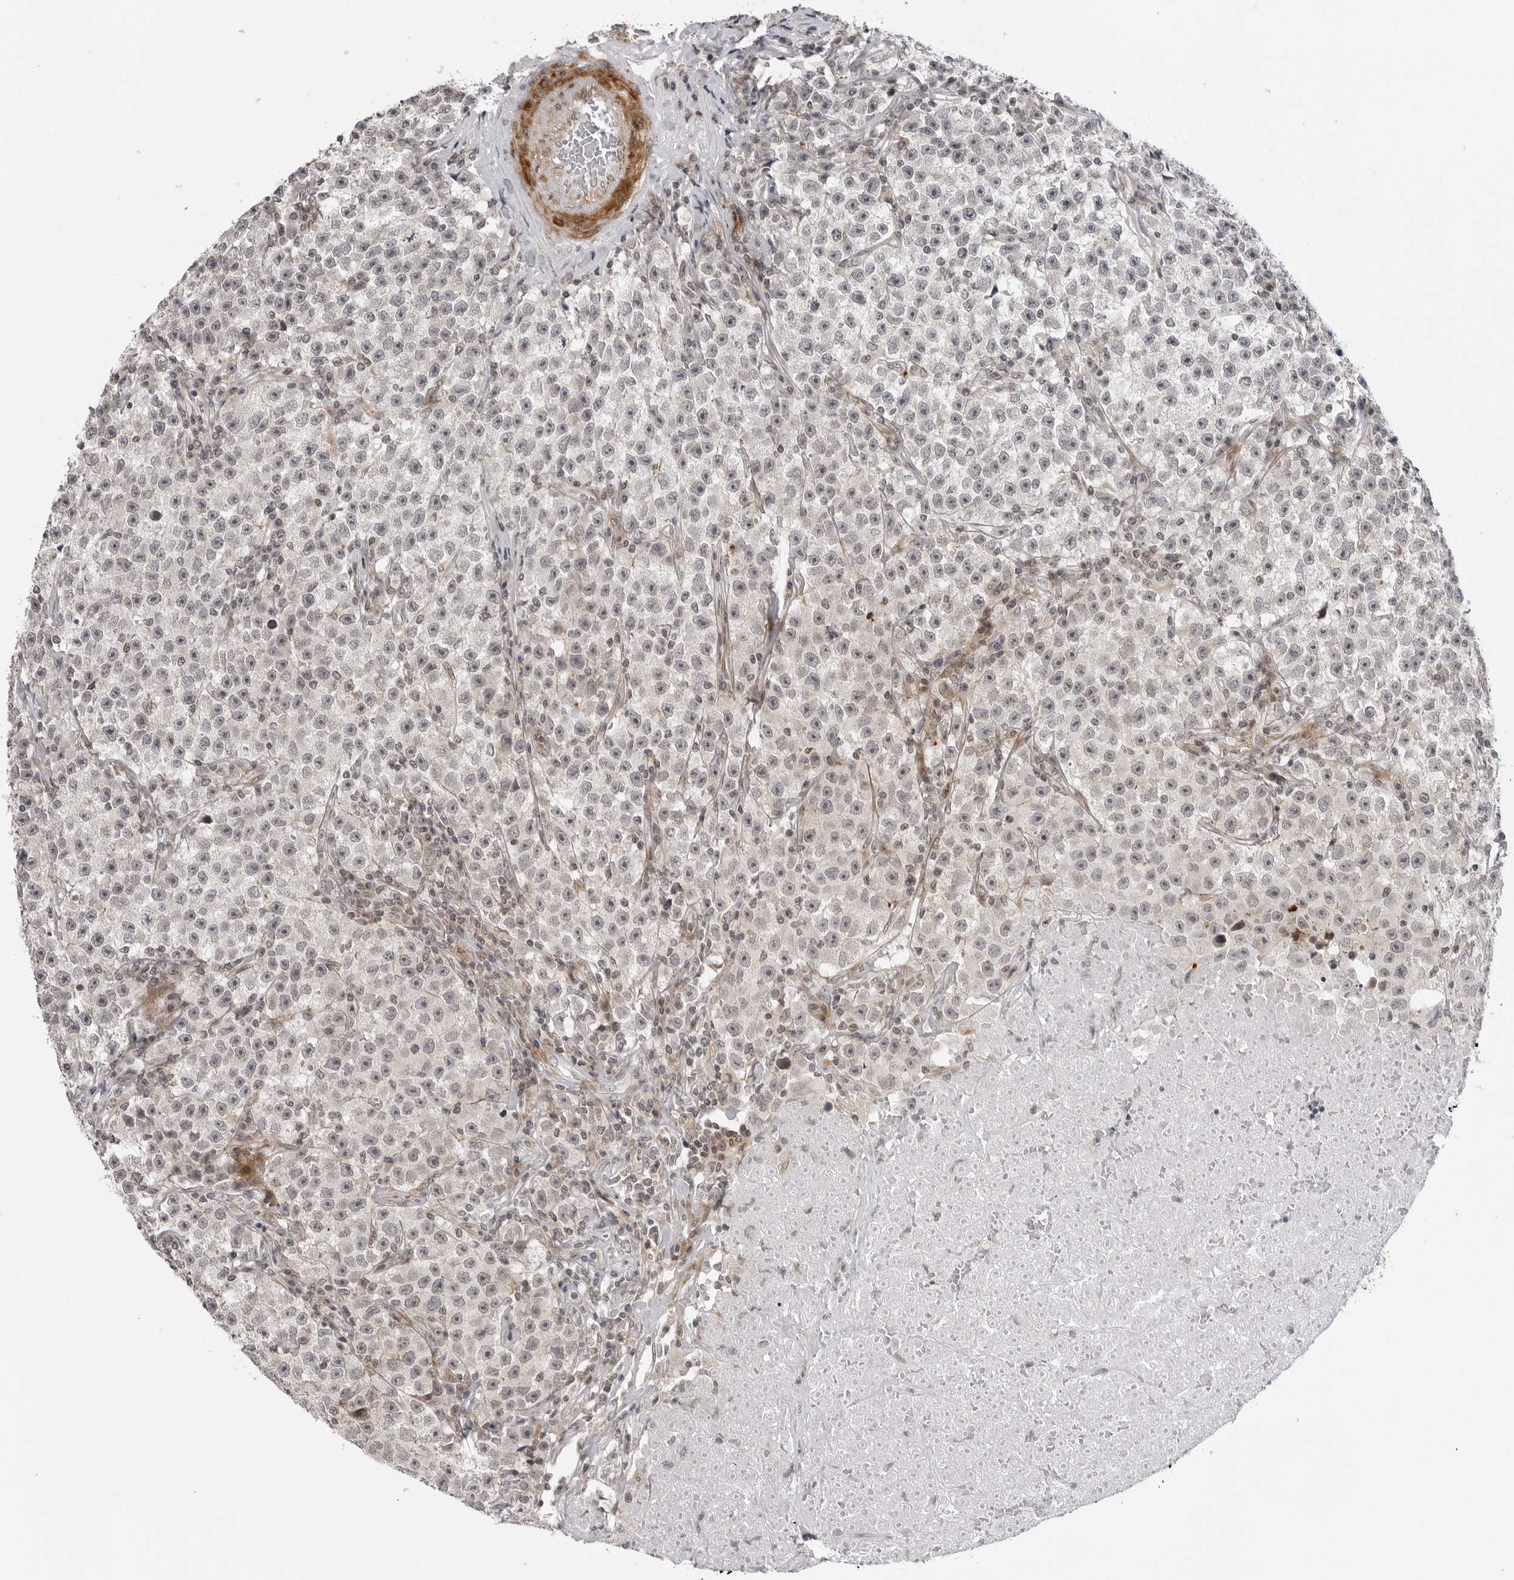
{"staining": {"intensity": "negative", "quantity": "none", "location": "none"}, "tissue": "testis cancer", "cell_type": "Tumor cells", "image_type": "cancer", "snomed": [{"axis": "morphology", "description": "Seminoma, NOS"}, {"axis": "topography", "description": "Testis"}], "caption": "Testis cancer stained for a protein using immunohistochemistry reveals no positivity tumor cells.", "gene": "ADAMTS5", "patient": {"sex": "male", "age": 22}}